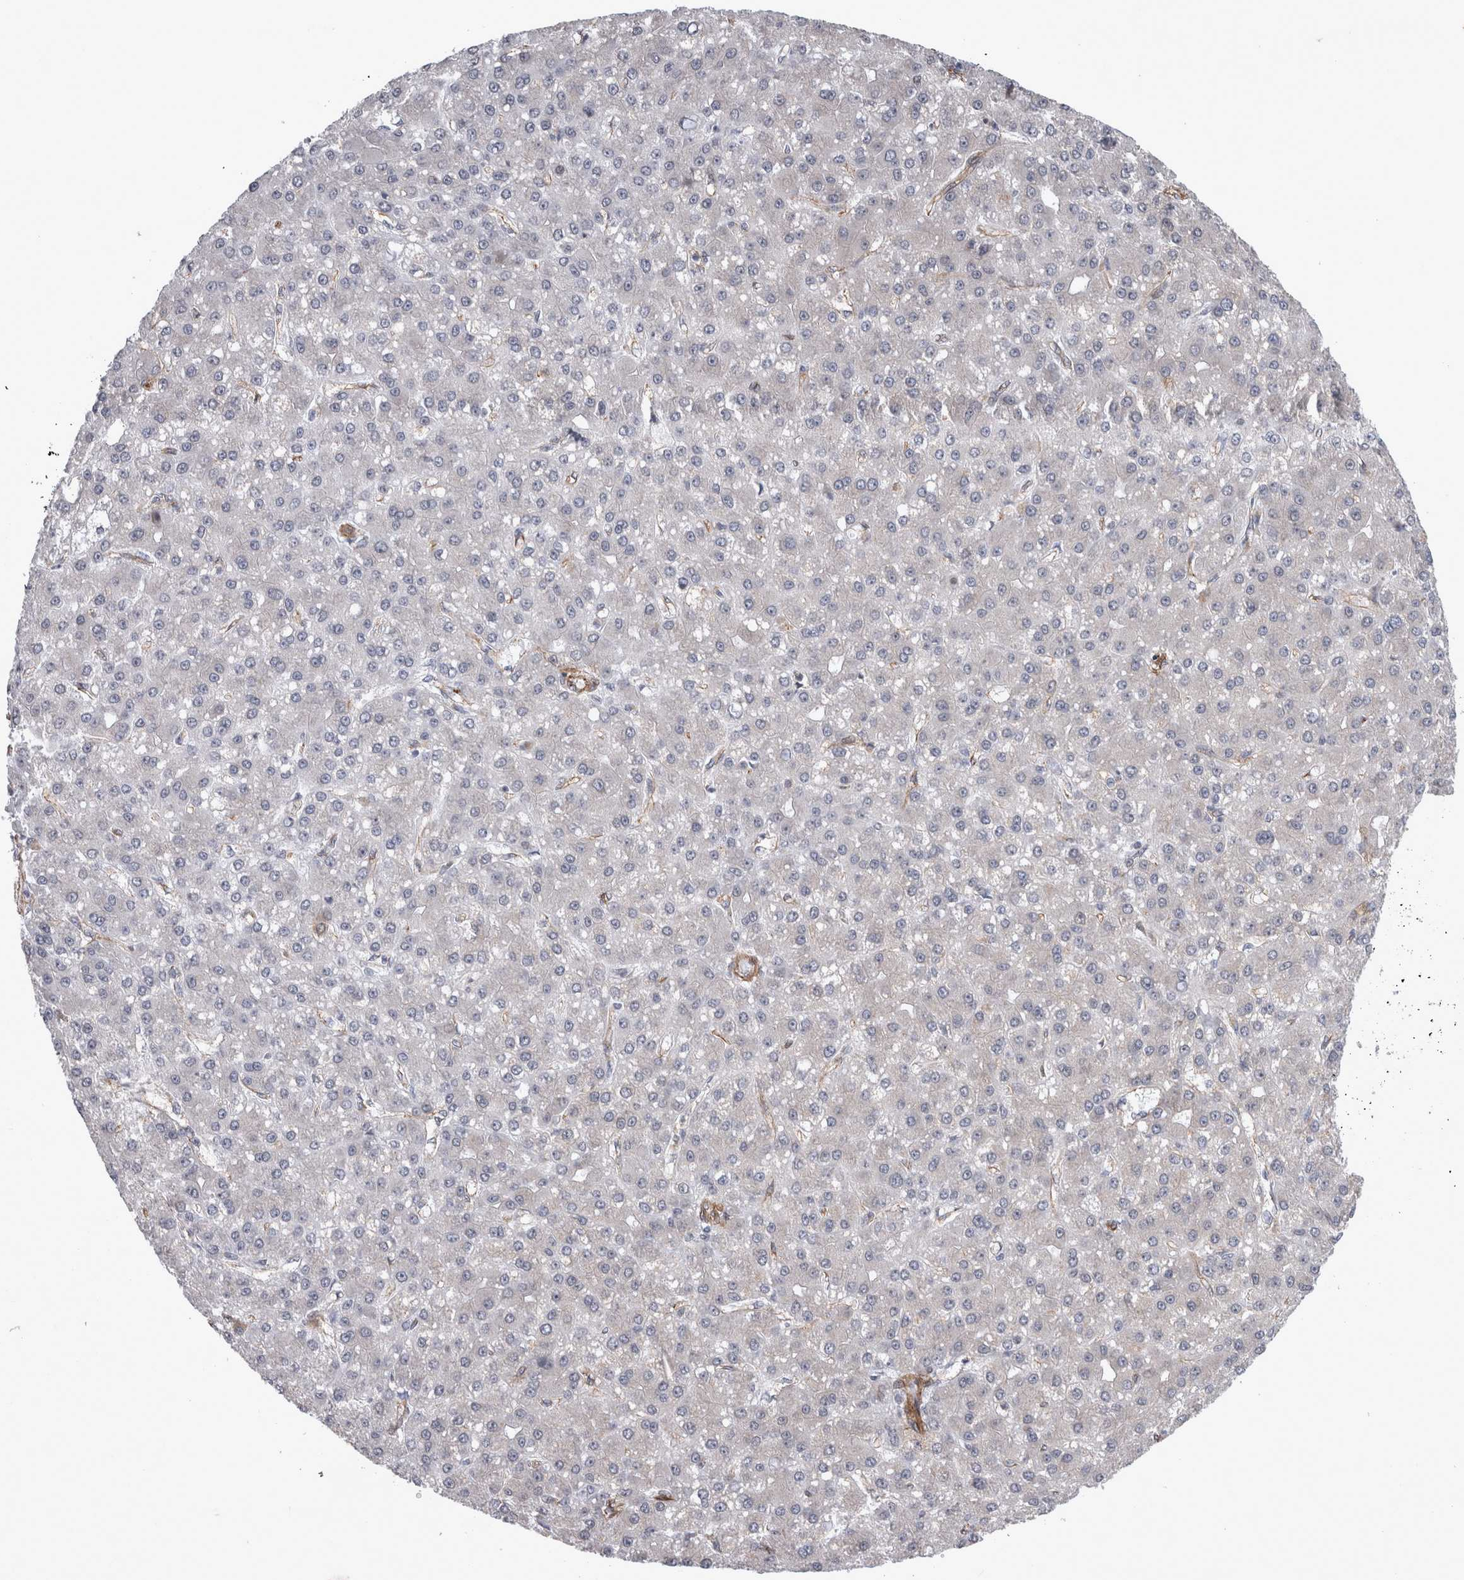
{"staining": {"intensity": "negative", "quantity": "none", "location": "none"}, "tissue": "liver cancer", "cell_type": "Tumor cells", "image_type": "cancer", "snomed": [{"axis": "morphology", "description": "Carcinoma, Hepatocellular, NOS"}, {"axis": "topography", "description": "Liver"}], "caption": "DAB (3,3'-diaminobenzidine) immunohistochemical staining of hepatocellular carcinoma (liver) displays no significant positivity in tumor cells. Brightfield microscopy of immunohistochemistry stained with DAB (3,3'-diaminobenzidine) (brown) and hematoxylin (blue), captured at high magnification.", "gene": "DDX6", "patient": {"sex": "male", "age": 67}}